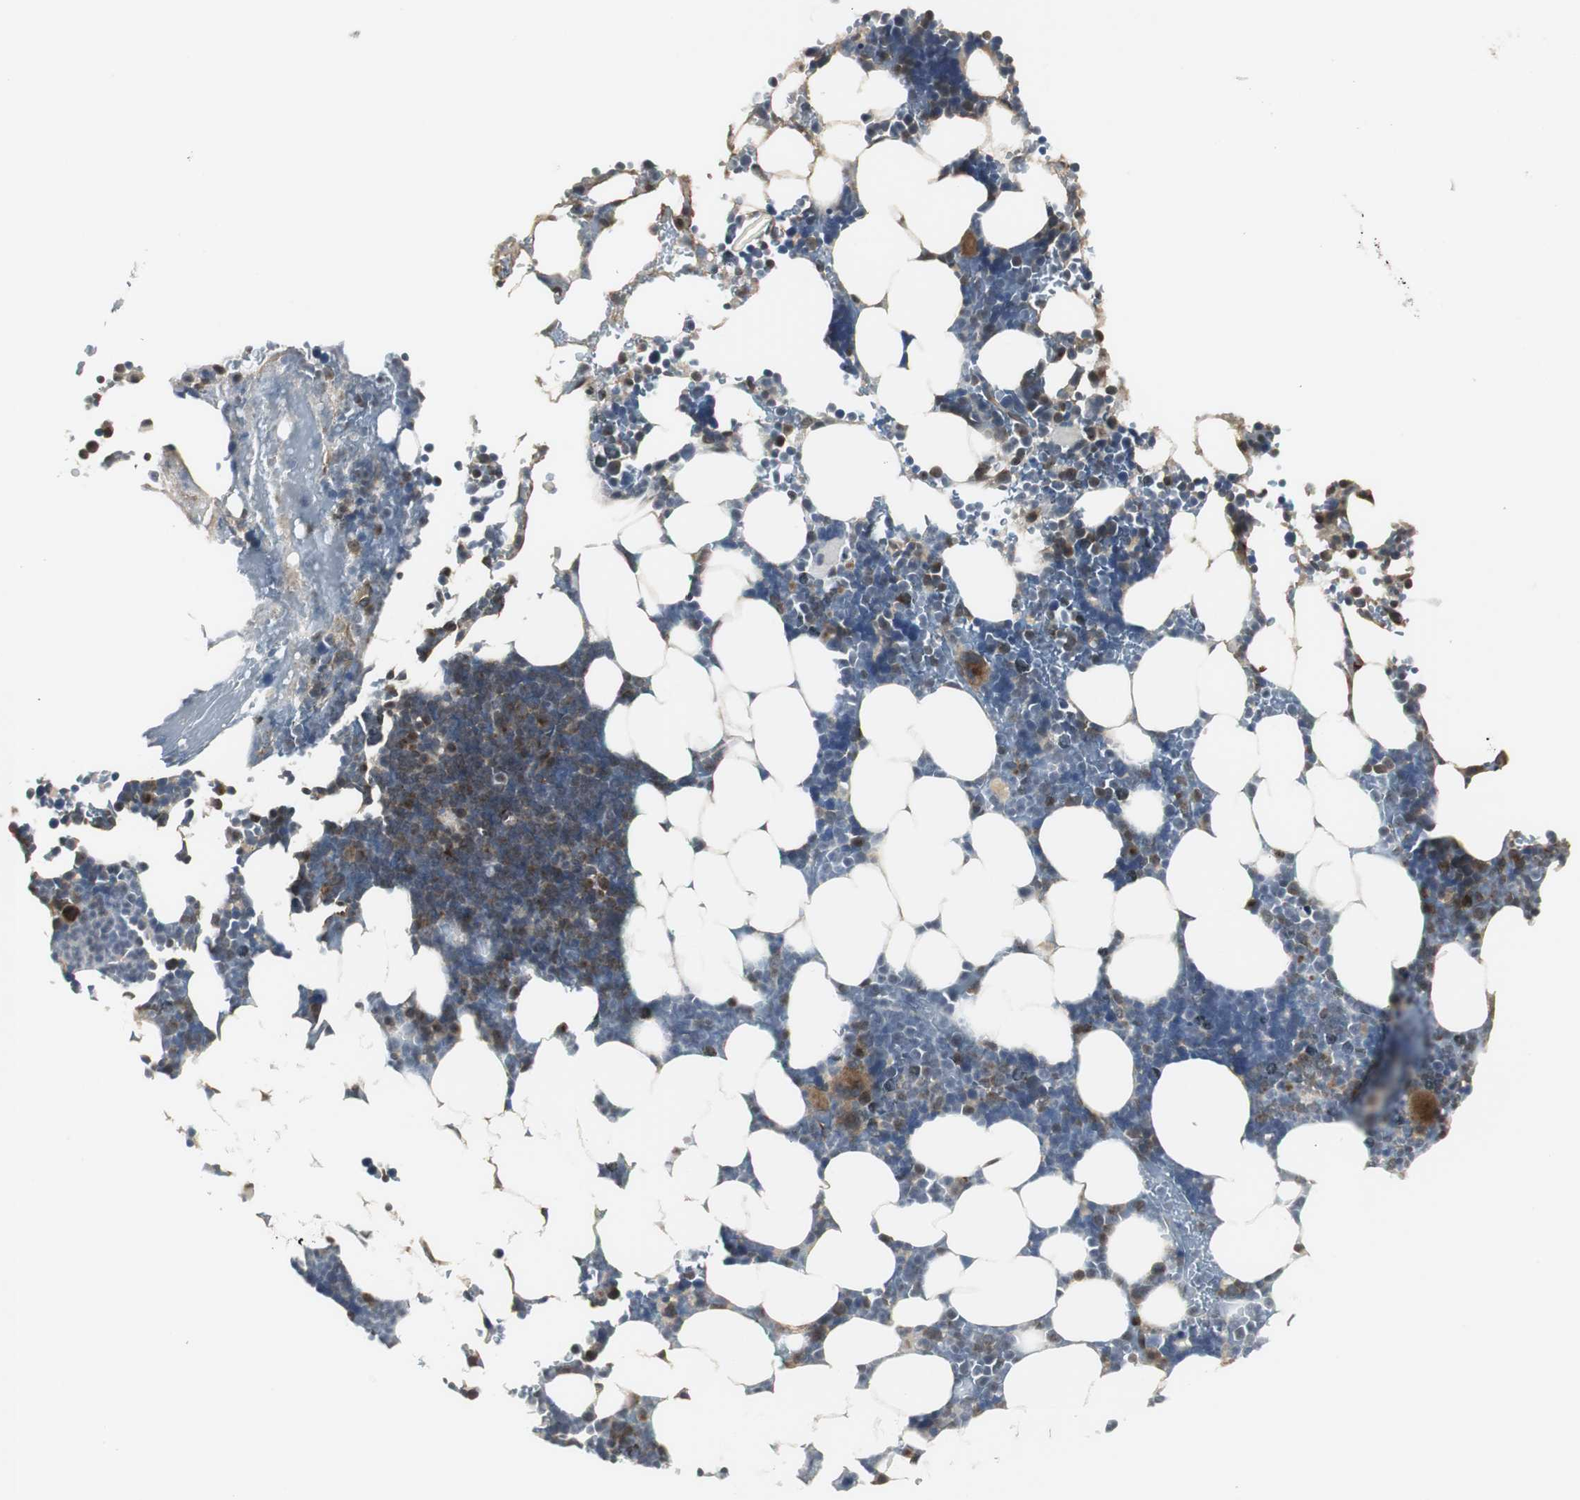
{"staining": {"intensity": "moderate", "quantity": "<25%", "location": "cytoplasmic/membranous"}, "tissue": "bone marrow", "cell_type": "Hematopoietic cells", "image_type": "normal", "snomed": [{"axis": "morphology", "description": "Normal tissue, NOS"}, {"axis": "topography", "description": "Bone marrow"}], "caption": "Immunohistochemical staining of normal bone marrow exhibits moderate cytoplasmic/membranous protein expression in about <25% of hematopoietic cells.", "gene": "SCYL3", "patient": {"sex": "female", "age": 73}}